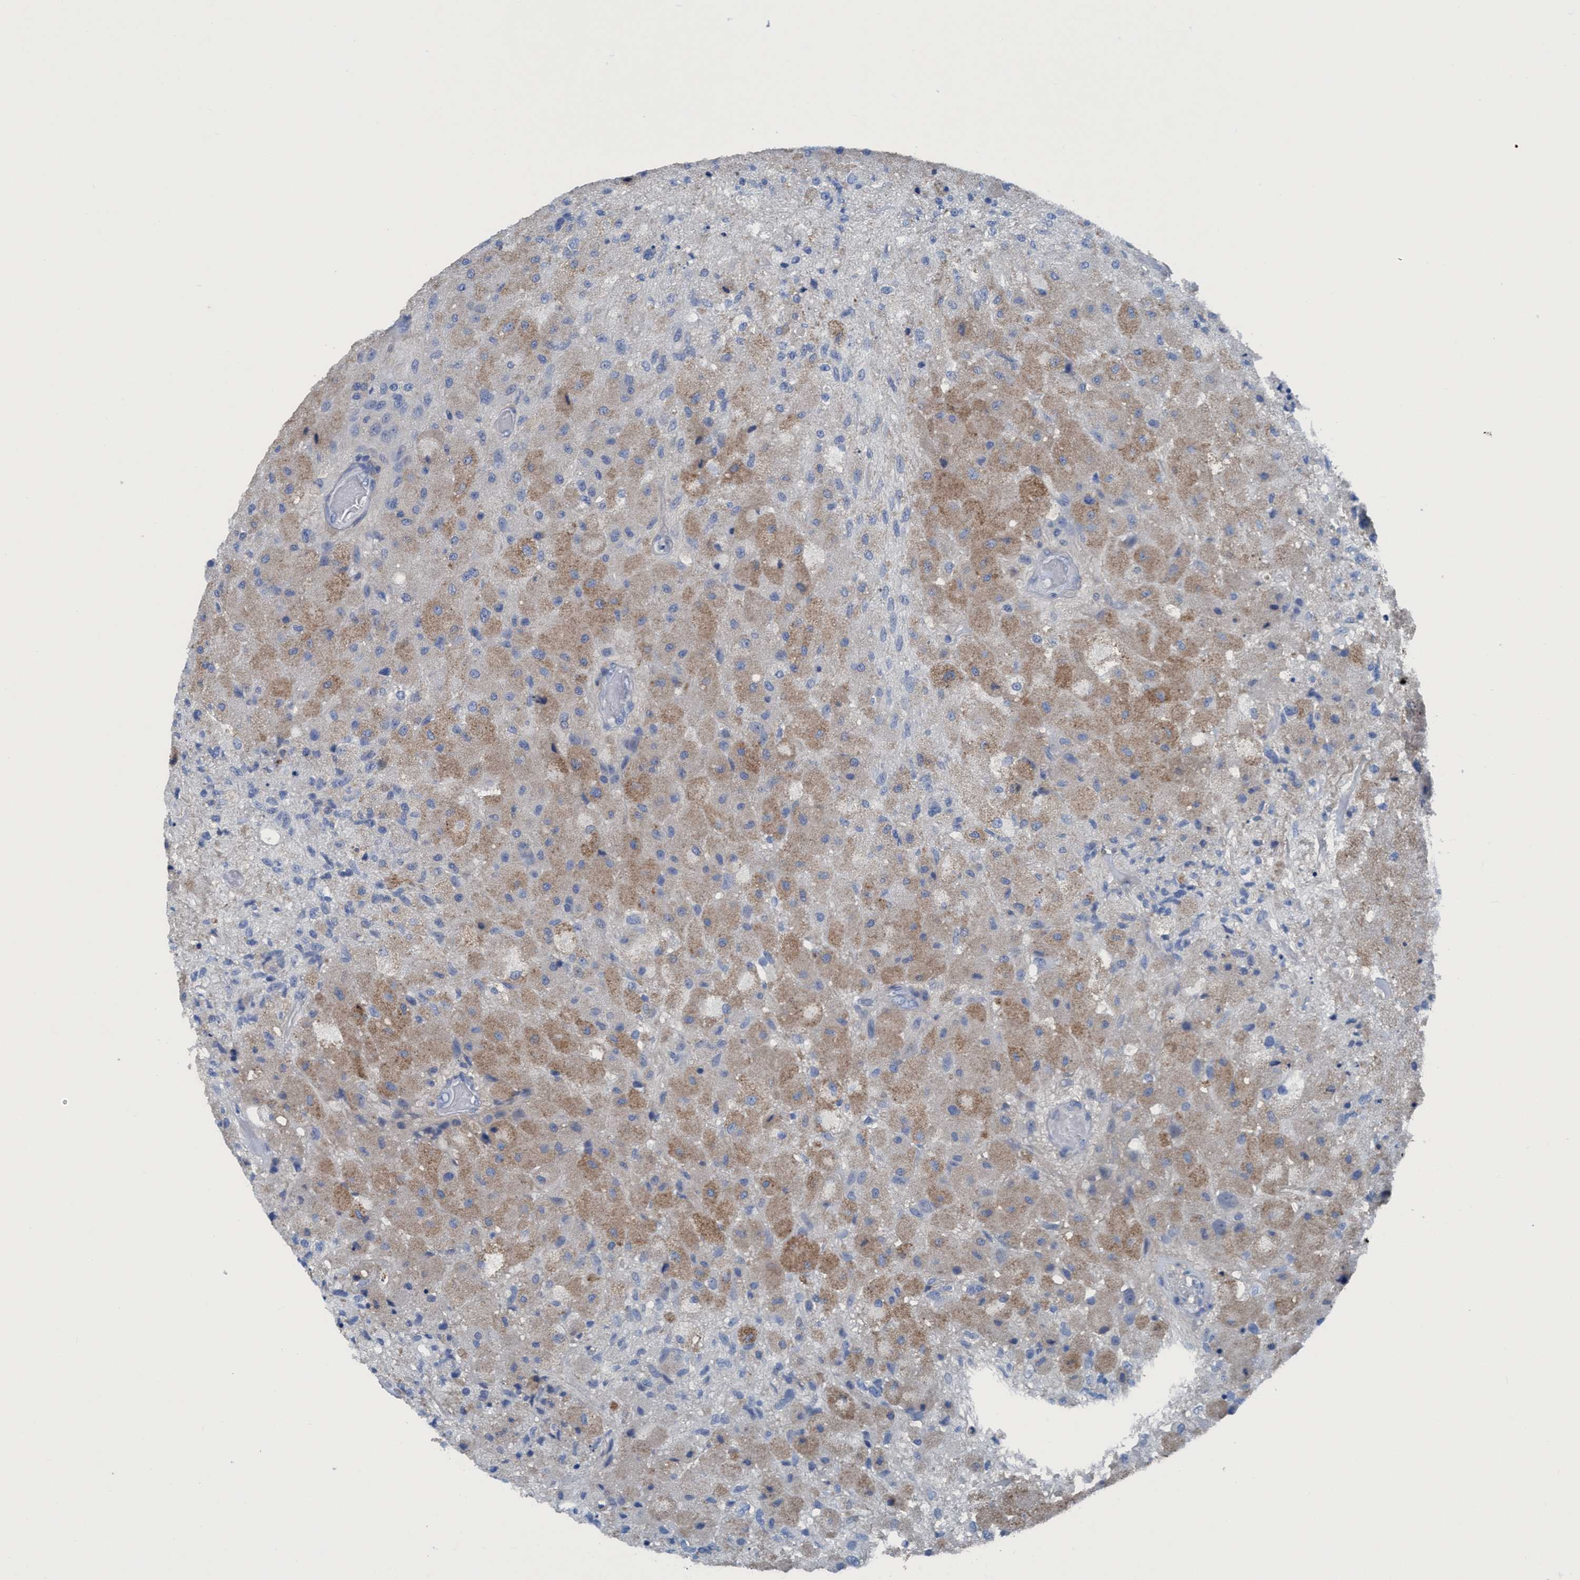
{"staining": {"intensity": "weak", "quantity": "25%-75%", "location": "cytoplasmic/membranous"}, "tissue": "glioma", "cell_type": "Tumor cells", "image_type": "cancer", "snomed": [{"axis": "morphology", "description": "Normal tissue, NOS"}, {"axis": "morphology", "description": "Glioma, malignant, High grade"}, {"axis": "topography", "description": "Cerebral cortex"}], "caption": "An immunohistochemistry micrograph of tumor tissue is shown. Protein staining in brown highlights weak cytoplasmic/membranous positivity in glioma within tumor cells.", "gene": "DNAI1", "patient": {"sex": "male", "age": 77}}